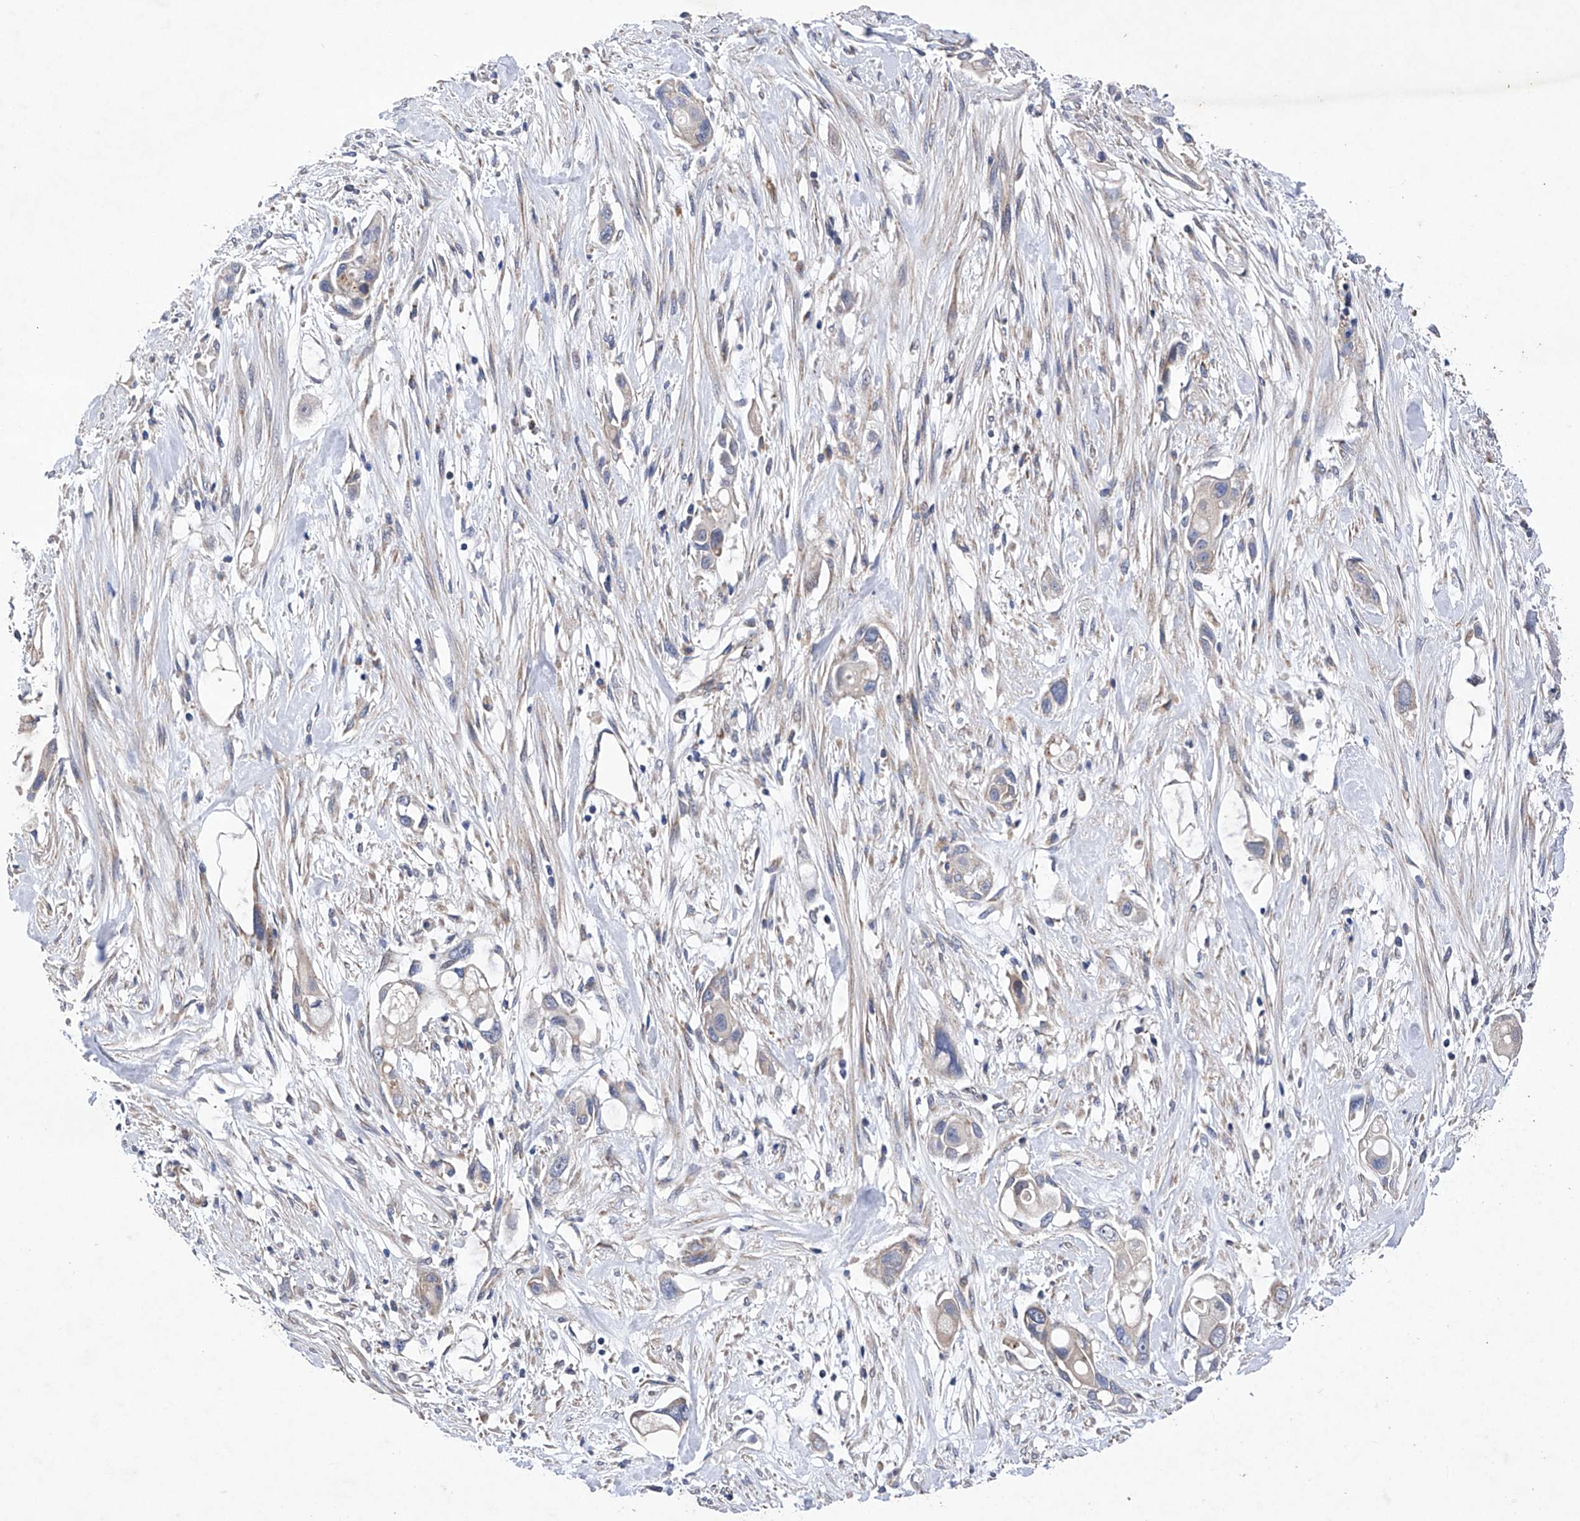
{"staining": {"intensity": "negative", "quantity": "none", "location": "none"}, "tissue": "pancreatic cancer", "cell_type": "Tumor cells", "image_type": "cancer", "snomed": [{"axis": "morphology", "description": "Adenocarcinoma, NOS"}, {"axis": "topography", "description": "Pancreas"}], "caption": "Human pancreatic cancer (adenocarcinoma) stained for a protein using immunohistochemistry (IHC) displays no positivity in tumor cells.", "gene": "EFCAB2", "patient": {"sex": "female", "age": 60}}